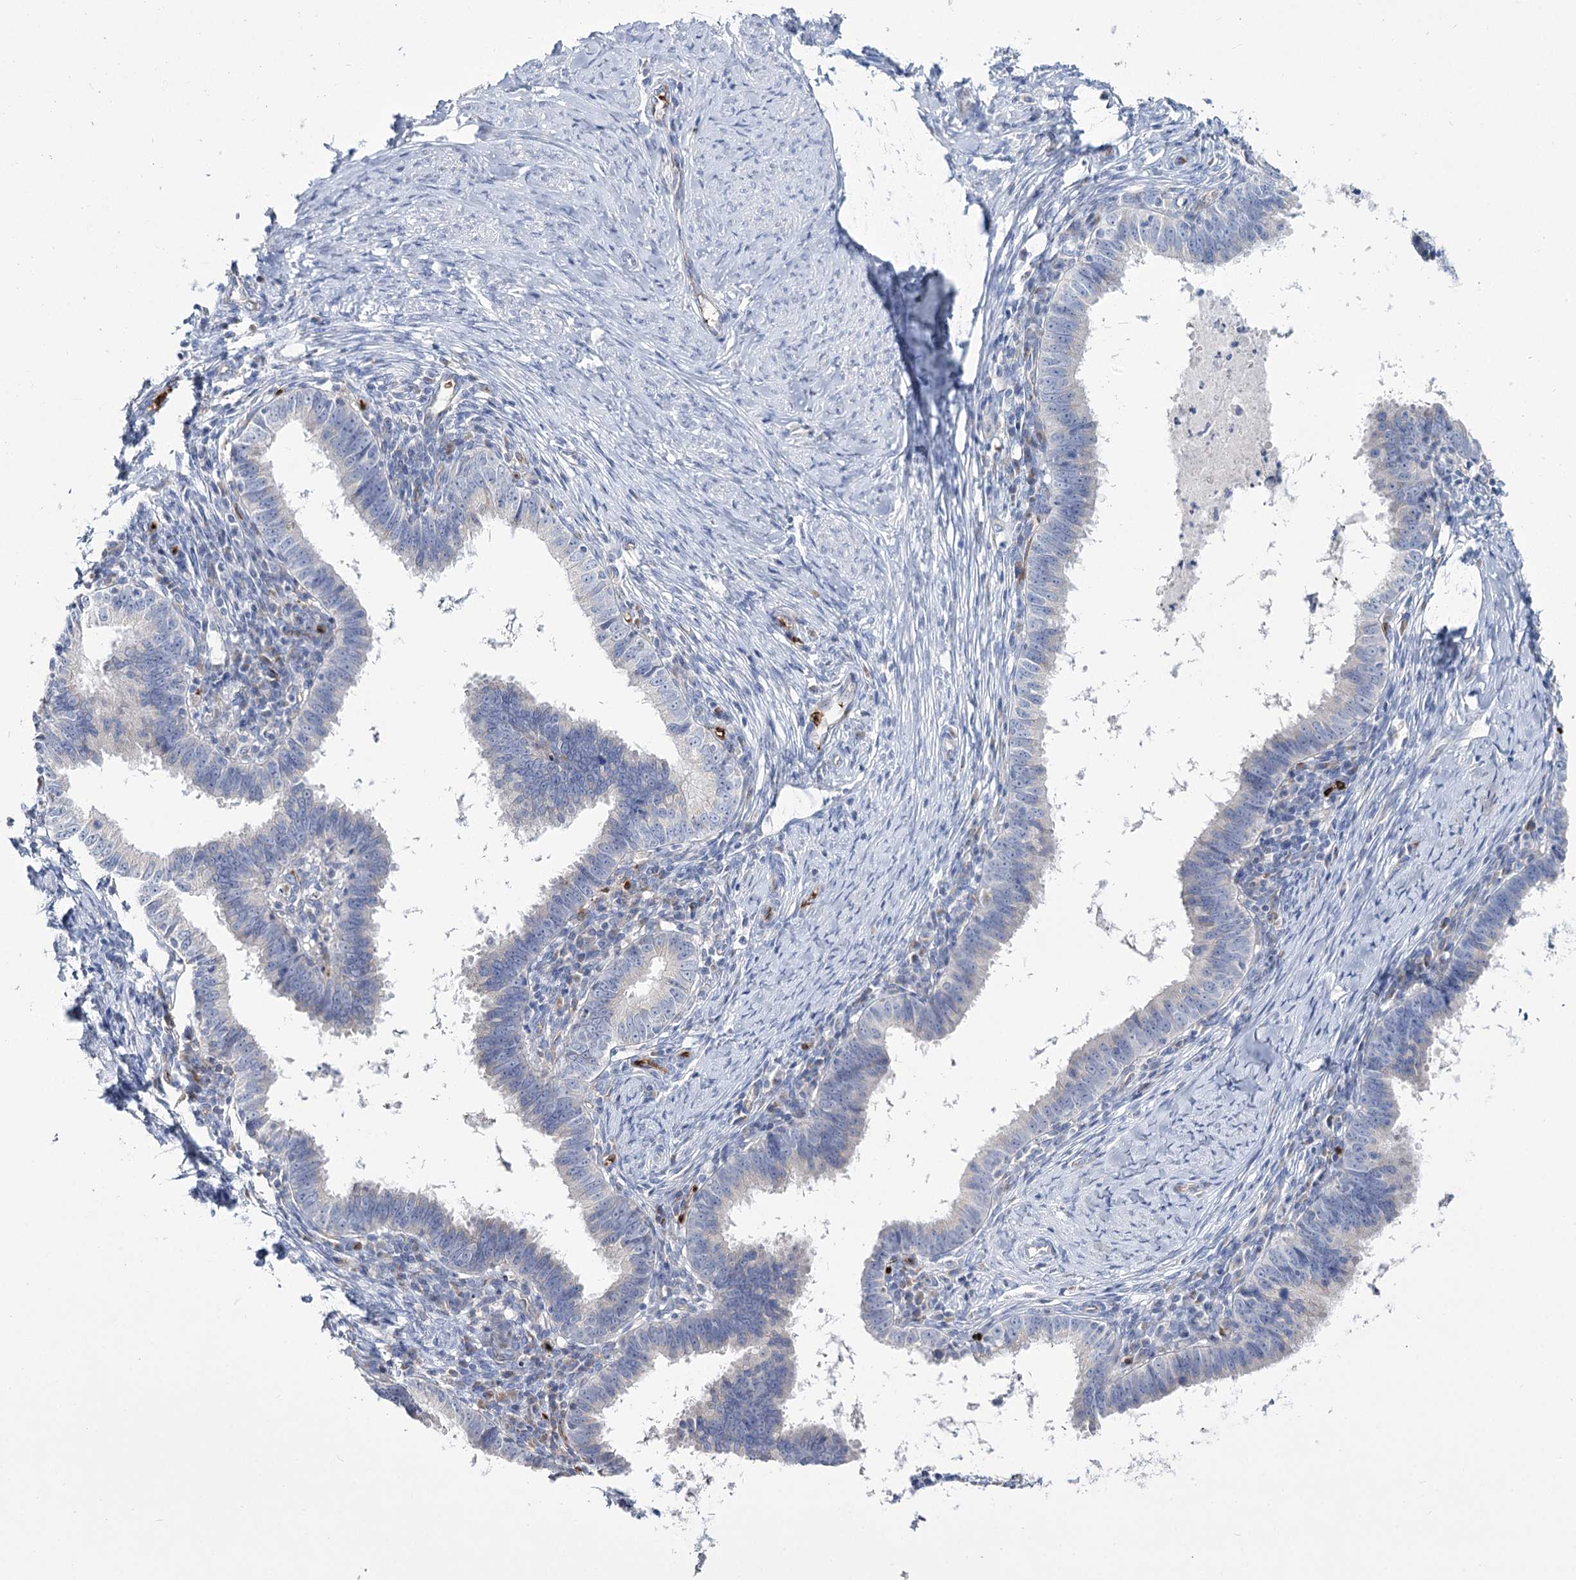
{"staining": {"intensity": "negative", "quantity": "none", "location": "none"}, "tissue": "cervical cancer", "cell_type": "Tumor cells", "image_type": "cancer", "snomed": [{"axis": "morphology", "description": "Adenocarcinoma, NOS"}, {"axis": "topography", "description": "Cervix"}], "caption": "IHC photomicrograph of neoplastic tissue: cervical adenocarcinoma stained with DAB shows no significant protein staining in tumor cells.", "gene": "GBF1", "patient": {"sex": "female", "age": 36}}